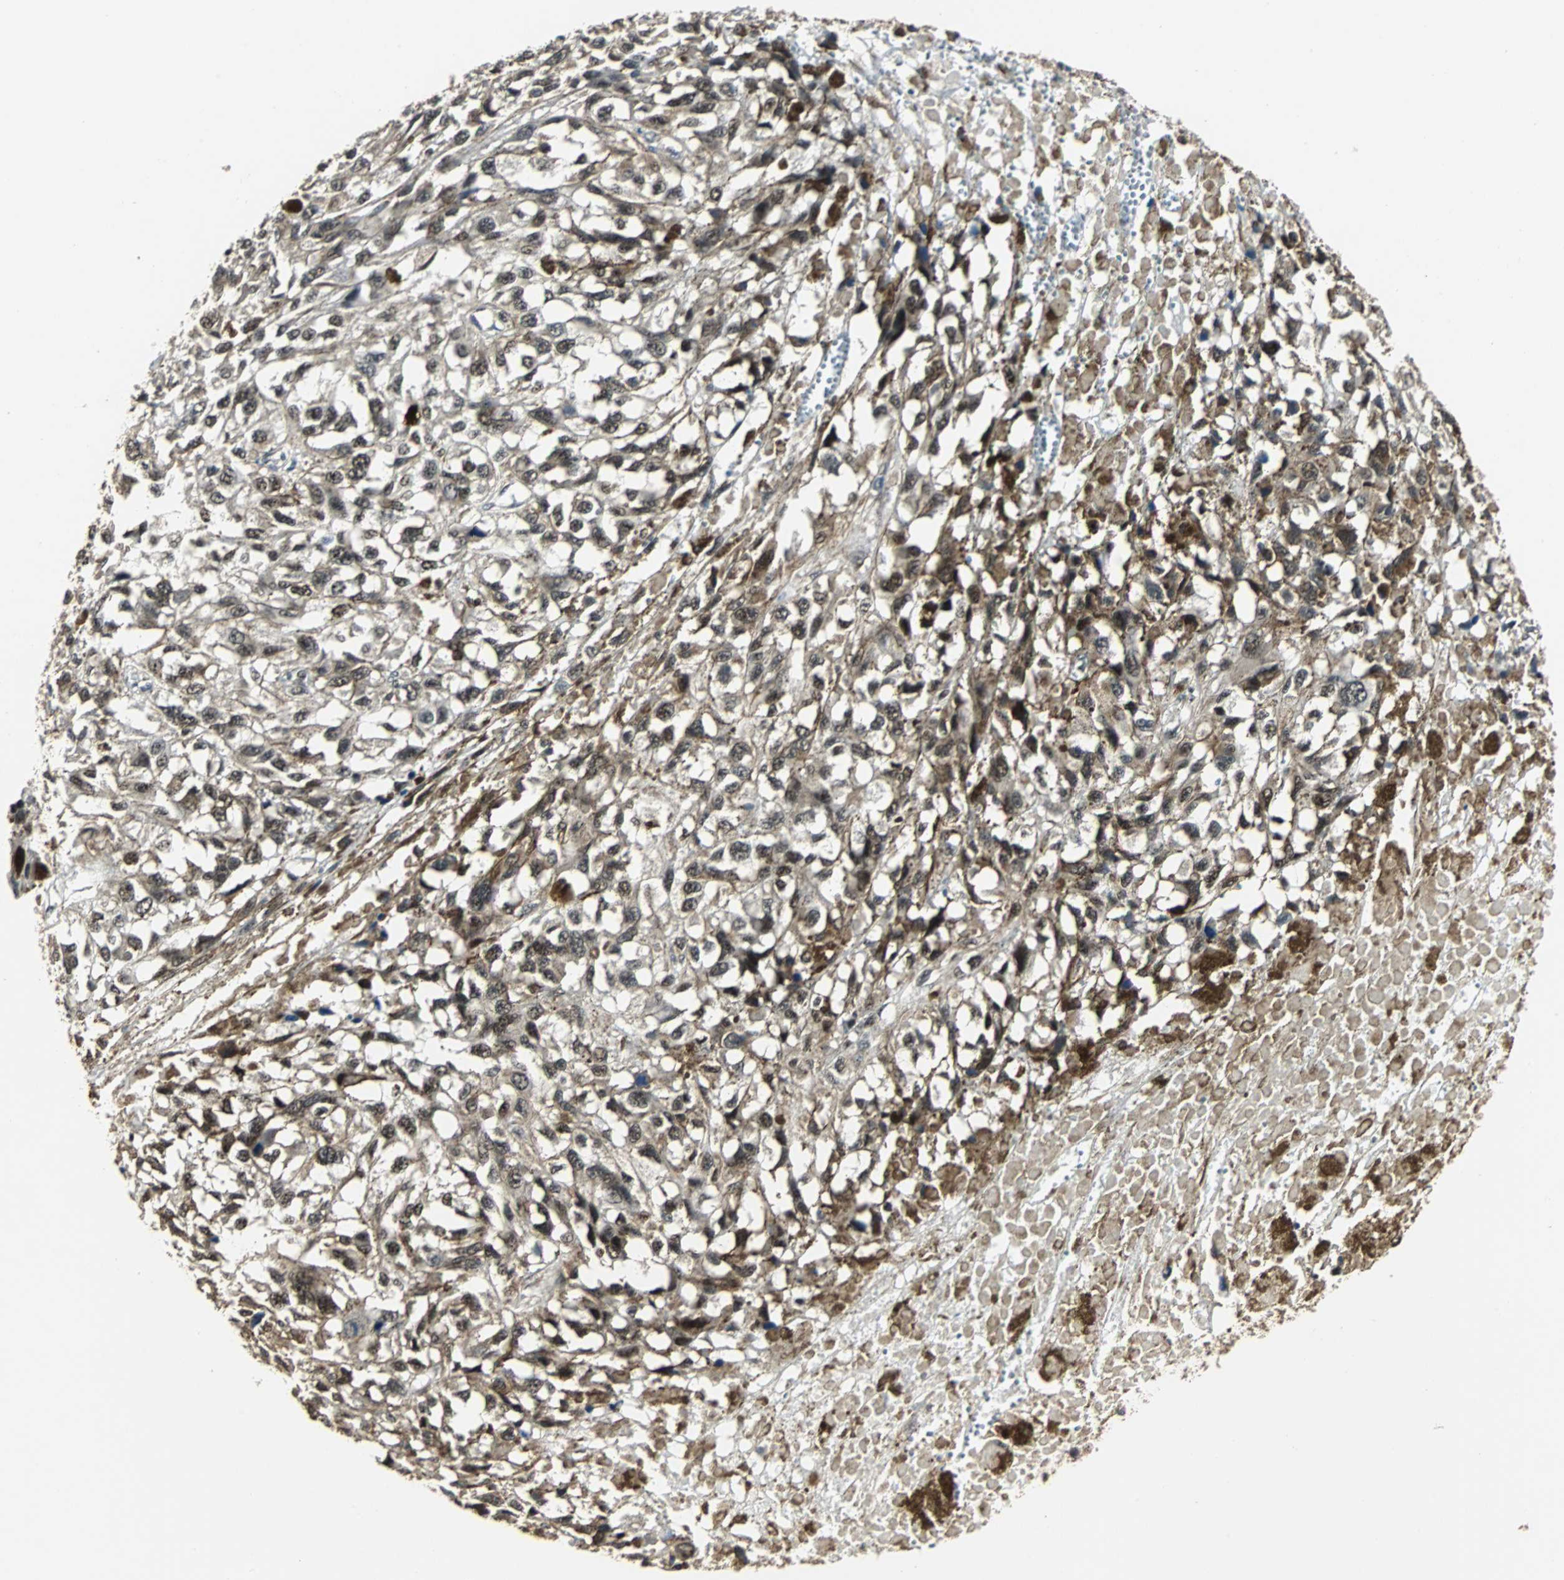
{"staining": {"intensity": "strong", "quantity": ">75%", "location": "nuclear"}, "tissue": "melanoma", "cell_type": "Tumor cells", "image_type": "cancer", "snomed": [{"axis": "morphology", "description": "Malignant melanoma, Metastatic site"}, {"axis": "topography", "description": "Lymph node"}], "caption": "Immunohistochemical staining of malignant melanoma (metastatic site) shows high levels of strong nuclear protein staining in approximately >75% of tumor cells.", "gene": "MED4", "patient": {"sex": "male", "age": 59}}